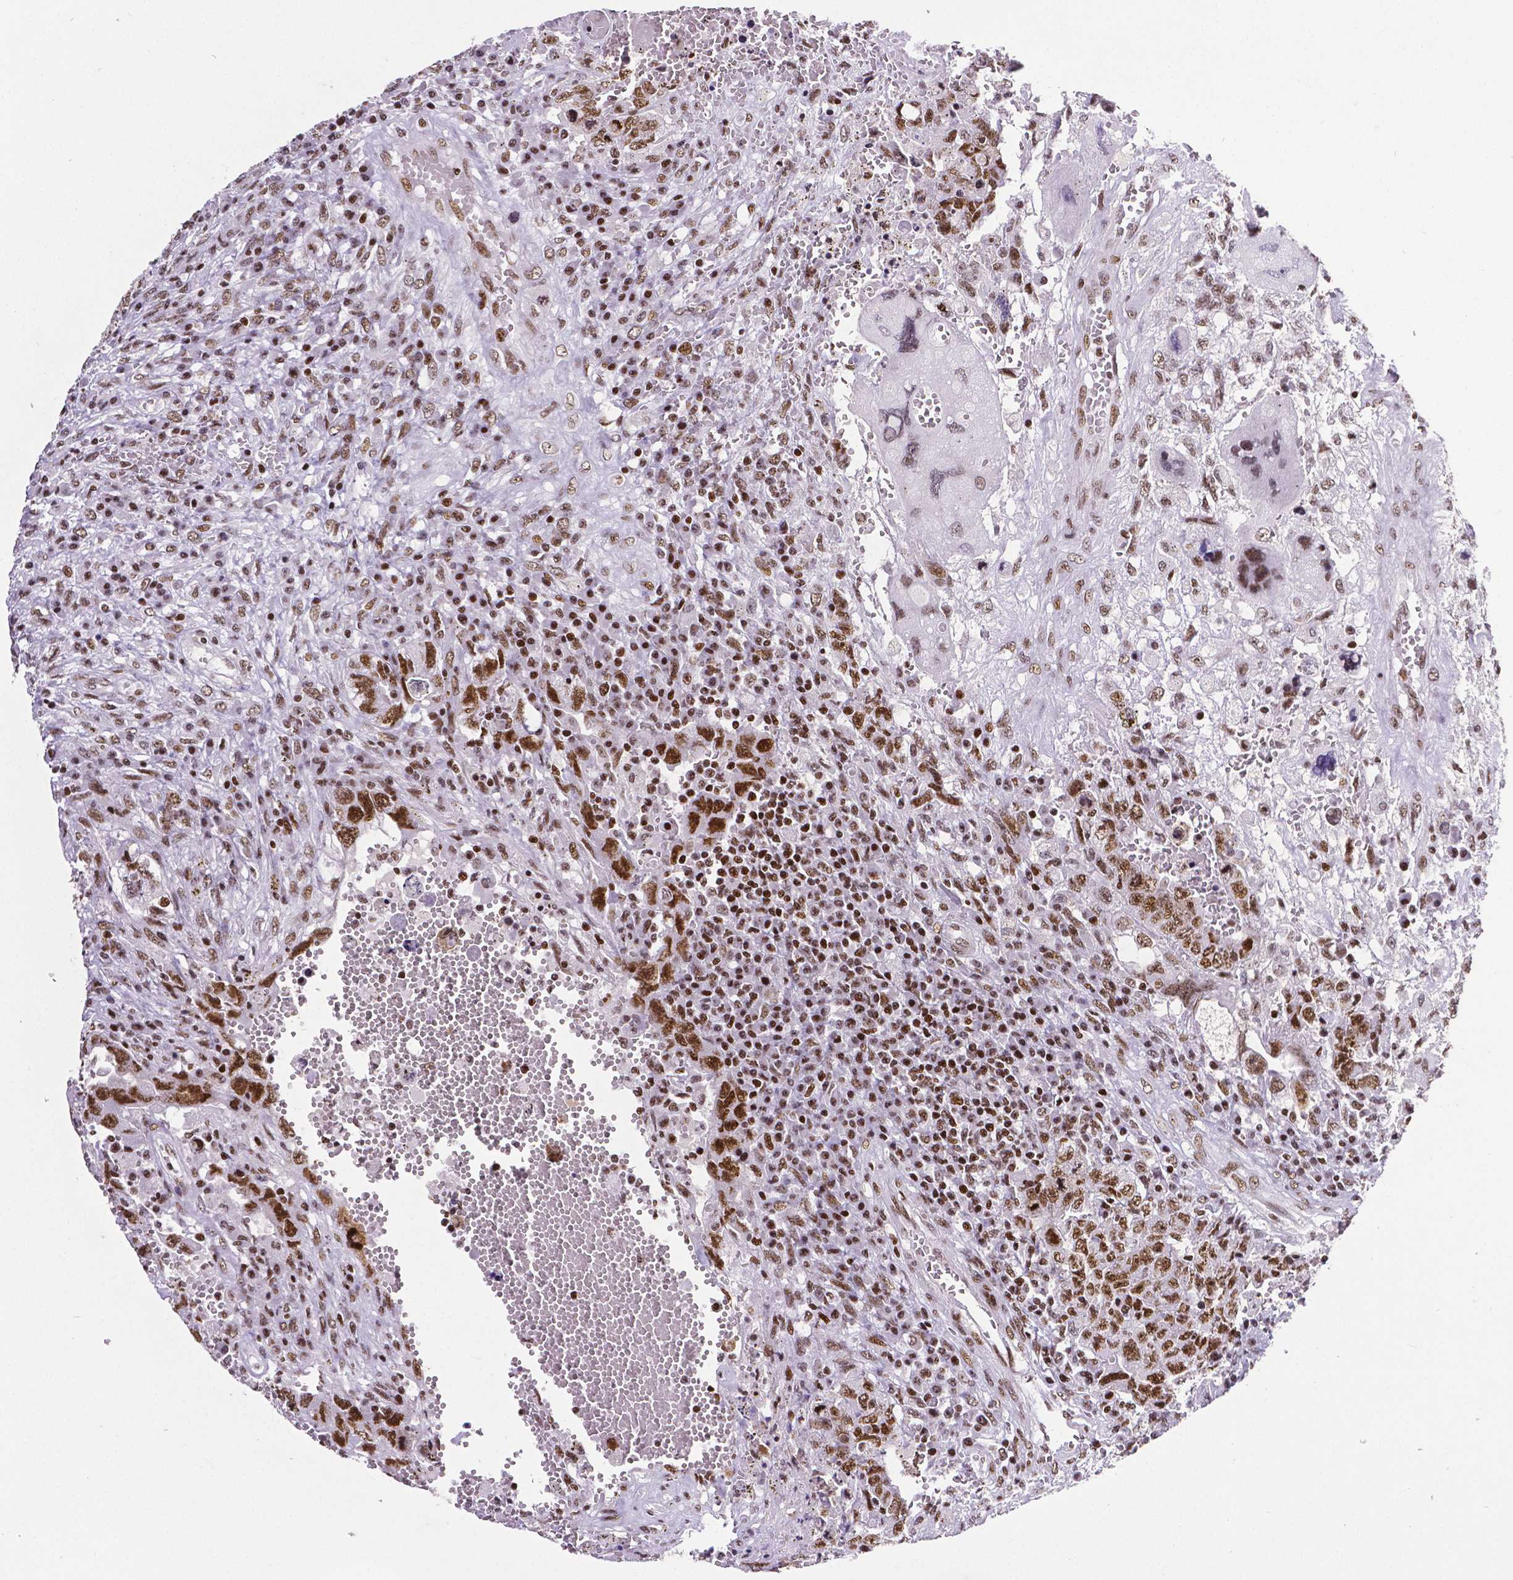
{"staining": {"intensity": "strong", "quantity": ">75%", "location": "nuclear"}, "tissue": "testis cancer", "cell_type": "Tumor cells", "image_type": "cancer", "snomed": [{"axis": "morphology", "description": "Carcinoma, Embryonal, NOS"}, {"axis": "topography", "description": "Testis"}], "caption": "Strong nuclear staining for a protein is appreciated in about >75% of tumor cells of testis embryonal carcinoma using immunohistochemistry.", "gene": "CTCF", "patient": {"sex": "male", "age": 26}}